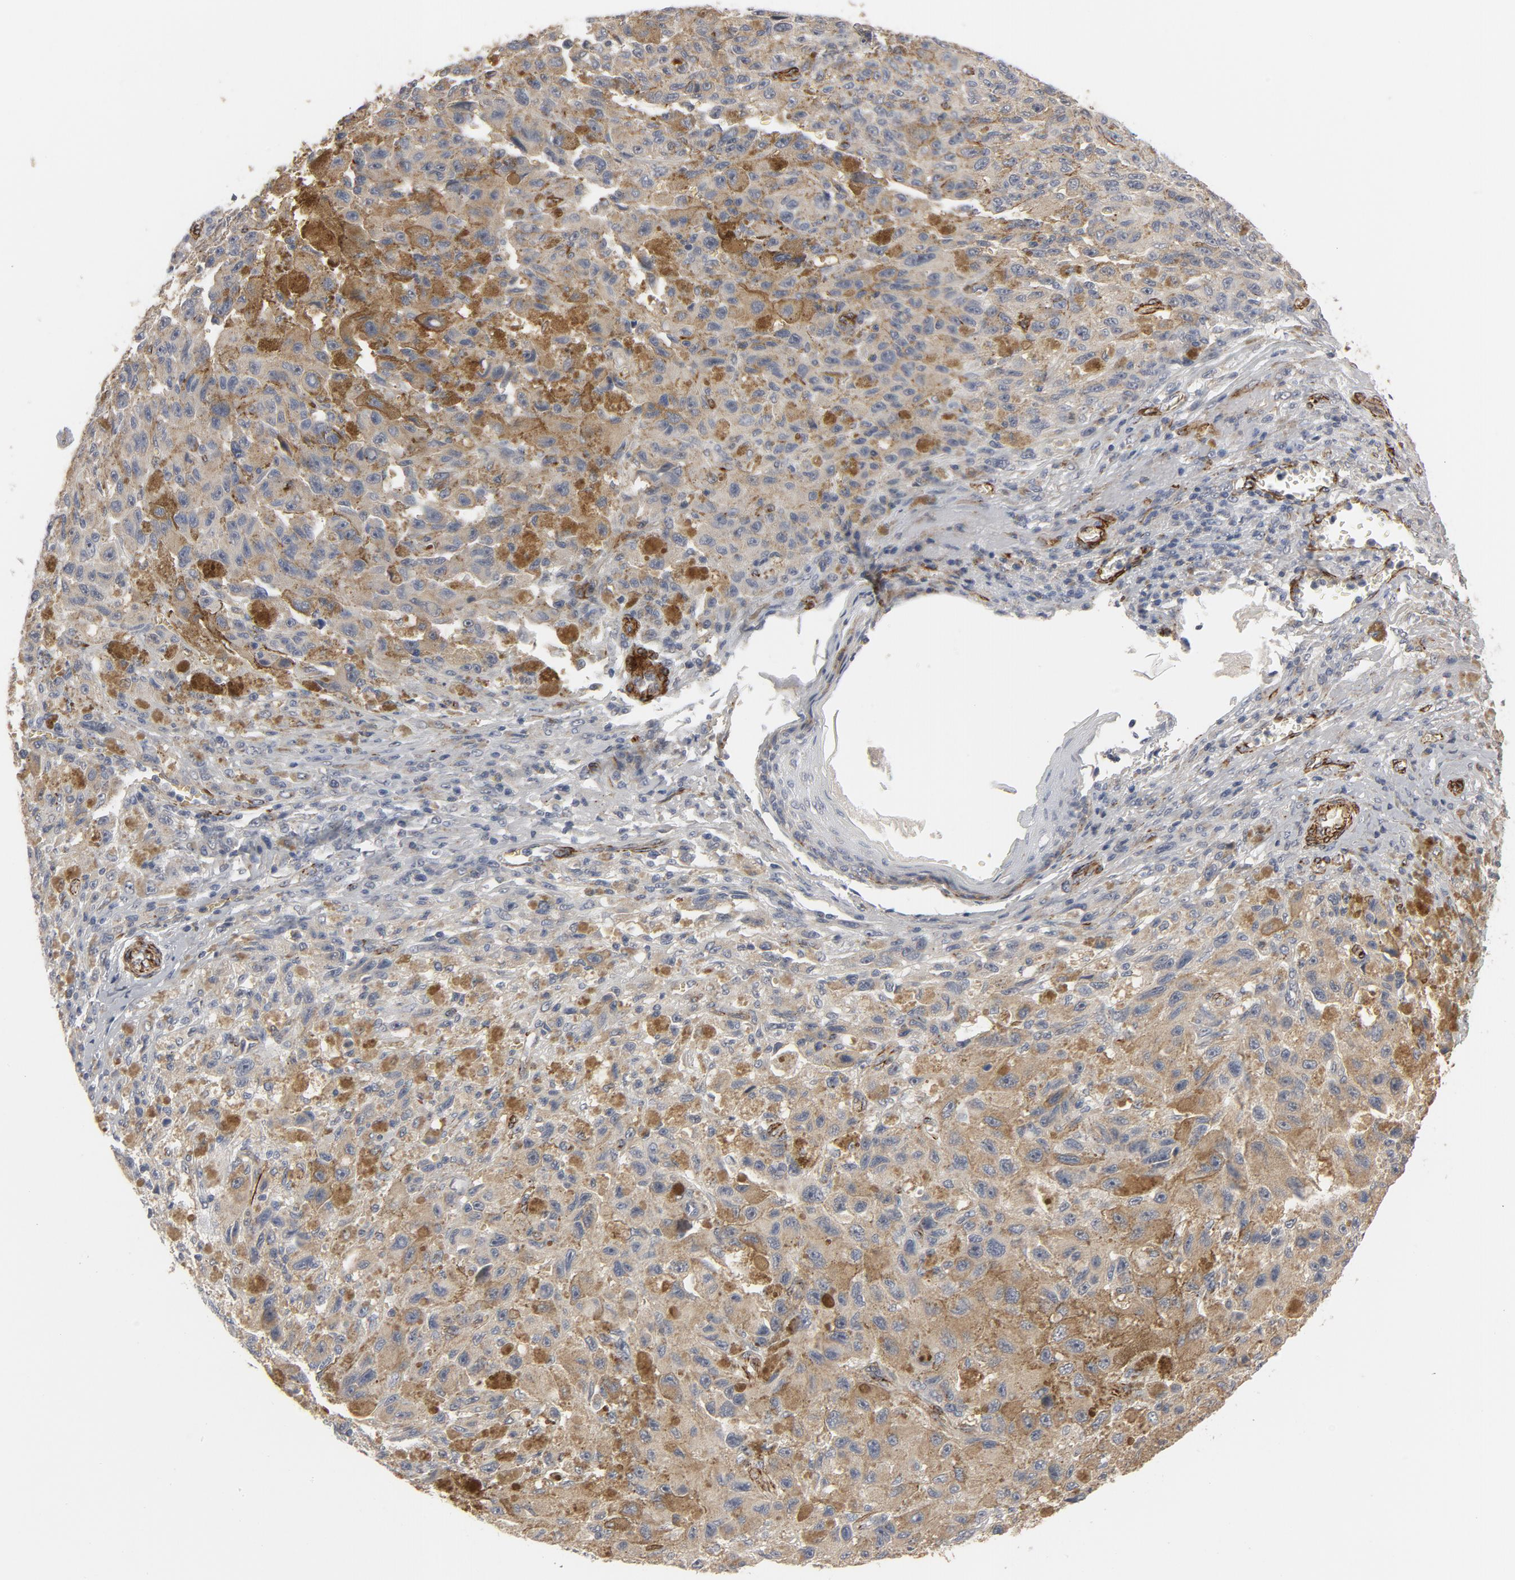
{"staining": {"intensity": "moderate", "quantity": "25%-75%", "location": "cytoplasmic/membranous"}, "tissue": "melanoma", "cell_type": "Tumor cells", "image_type": "cancer", "snomed": [{"axis": "morphology", "description": "Malignant melanoma, NOS"}, {"axis": "topography", "description": "Skin"}], "caption": "IHC (DAB (3,3'-diaminobenzidine)) staining of human melanoma exhibits moderate cytoplasmic/membranous protein positivity in approximately 25%-75% of tumor cells.", "gene": "GNG2", "patient": {"sex": "male", "age": 81}}